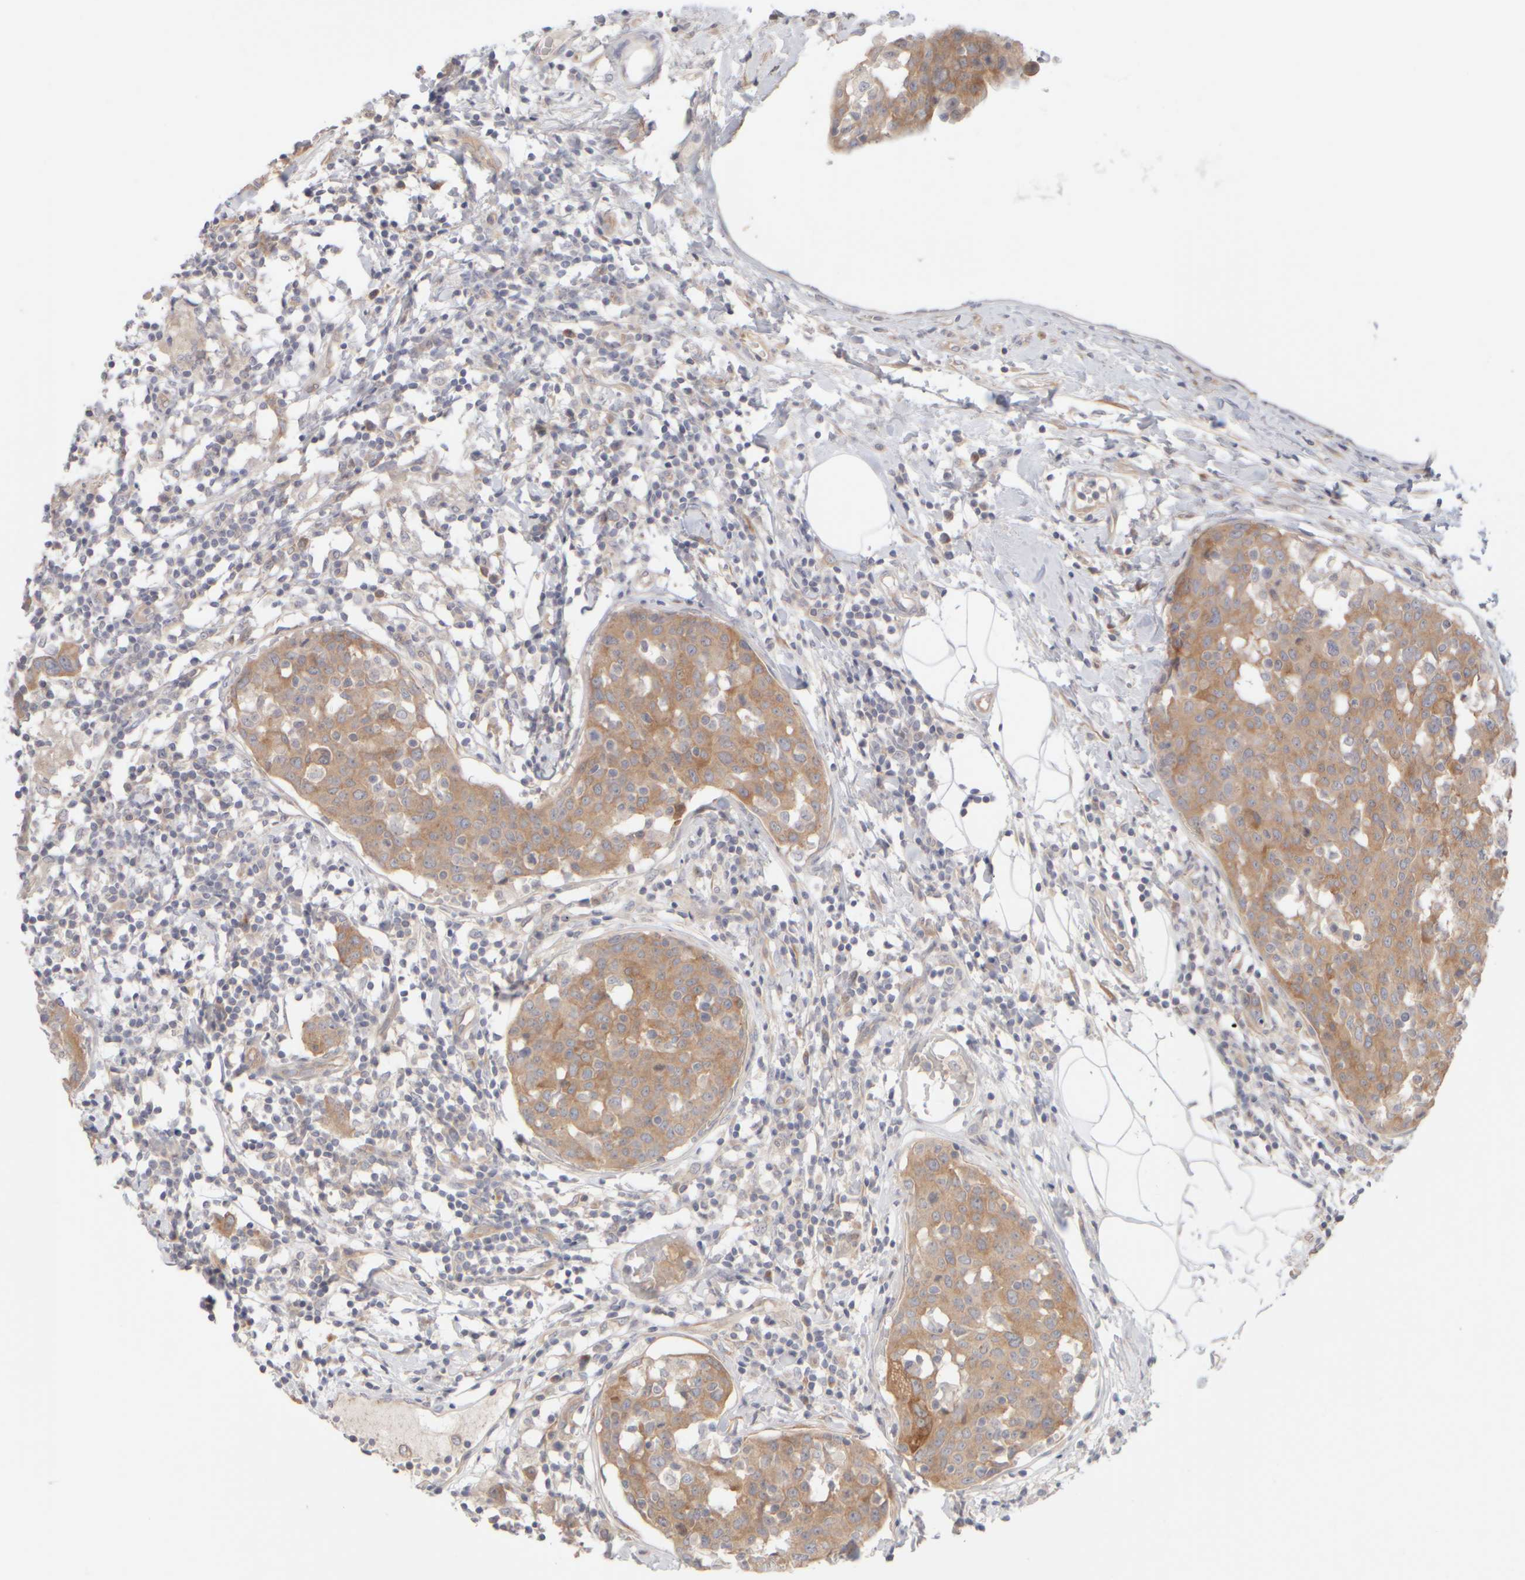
{"staining": {"intensity": "moderate", "quantity": ">75%", "location": "cytoplasmic/membranous"}, "tissue": "breast cancer", "cell_type": "Tumor cells", "image_type": "cancer", "snomed": [{"axis": "morphology", "description": "Normal tissue, NOS"}, {"axis": "morphology", "description": "Duct carcinoma"}, {"axis": "topography", "description": "Breast"}], "caption": "The photomicrograph shows immunohistochemical staining of breast infiltrating ductal carcinoma. There is moderate cytoplasmic/membranous staining is identified in about >75% of tumor cells.", "gene": "GOPC", "patient": {"sex": "female", "age": 37}}